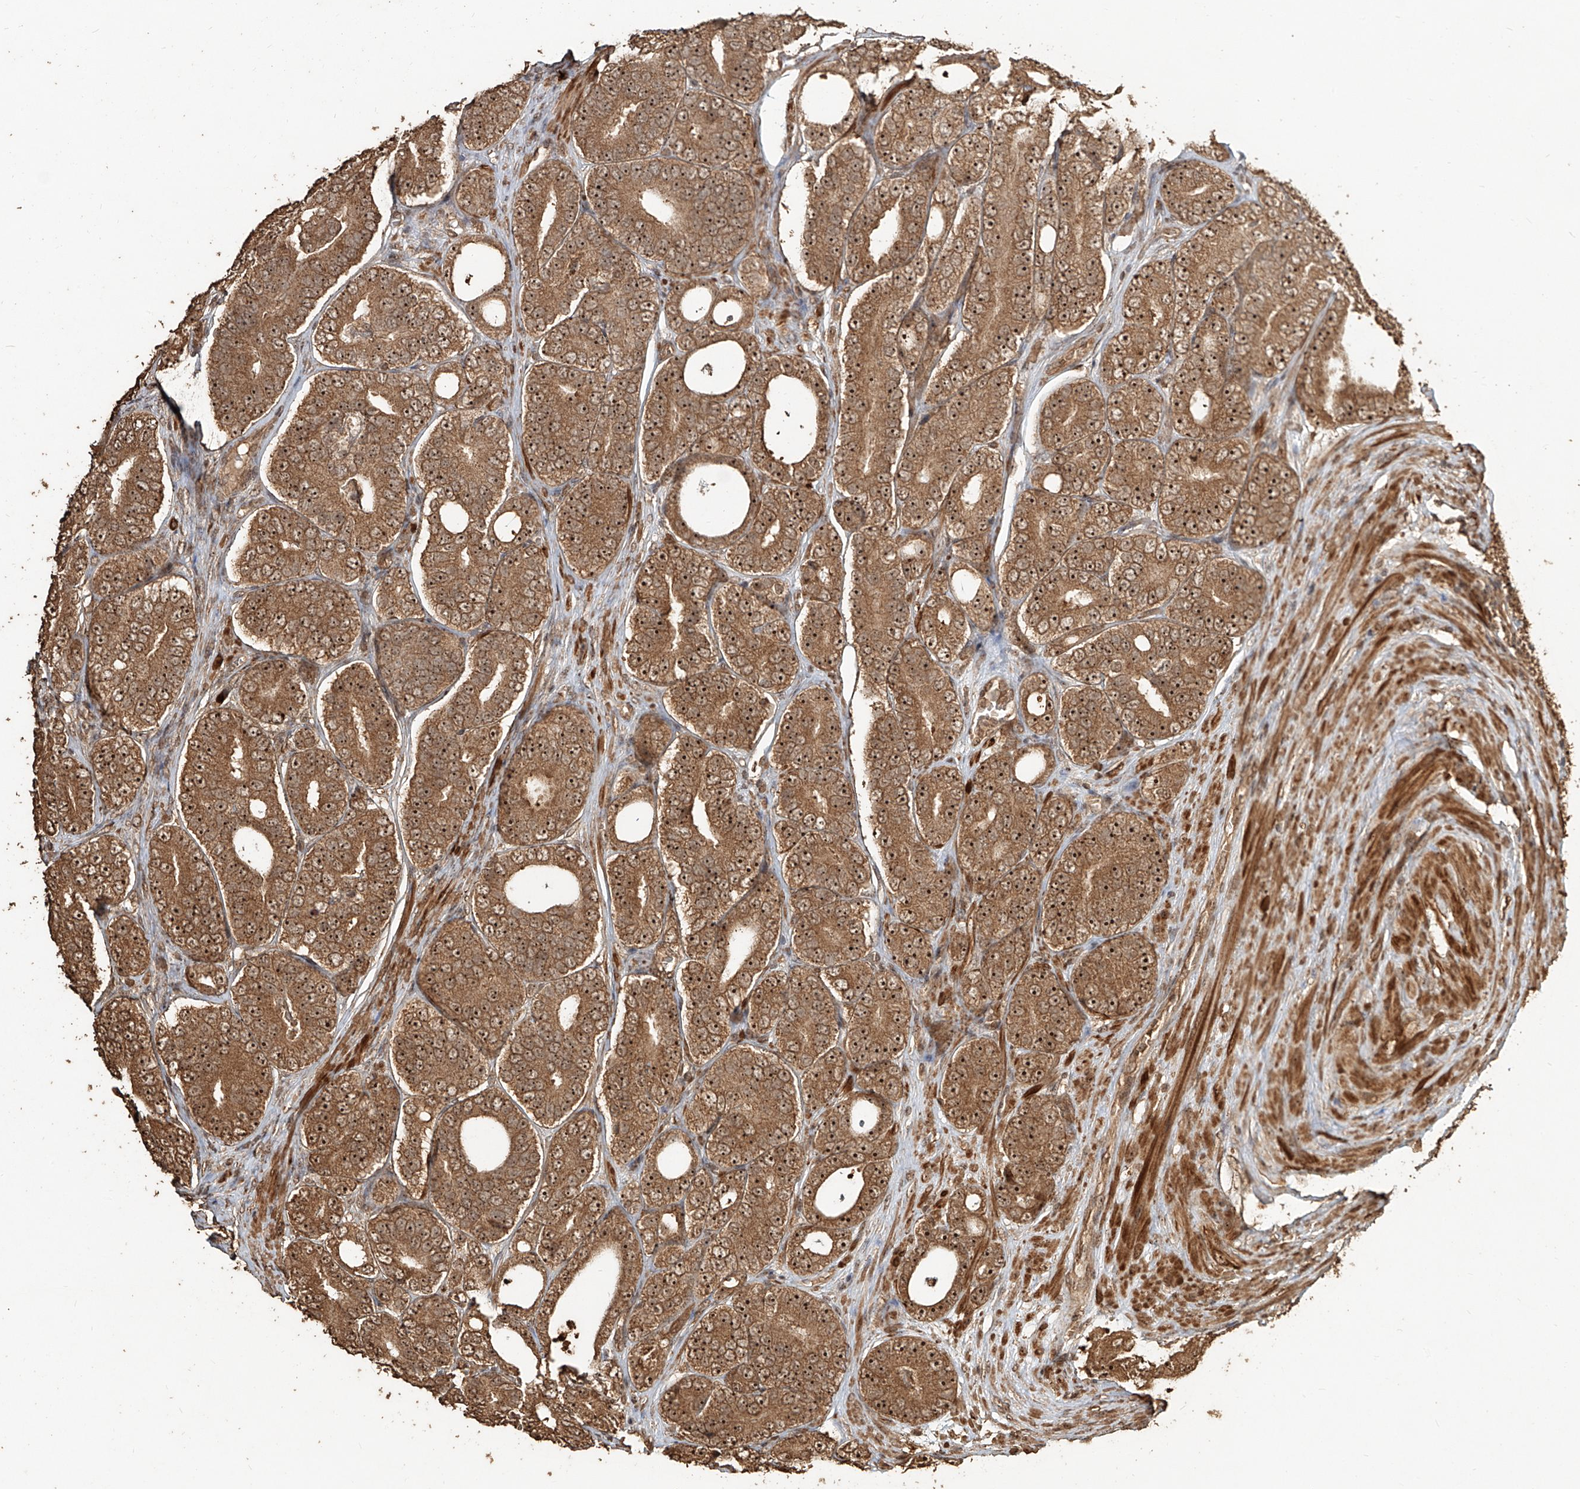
{"staining": {"intensity": "moderate", "quantity": ">75%", "location": "cytoplasmic/membranous,nuclear"}, "tissue": "prostate cancer", "cell_type": "Tumor cells", "image_type": "cancer", "snomed": [{"axis": "morphology", "description": "Adenocarcinoma, High grade"}, {"axis": "topography", "description": "Prostate"}], "caption": "A brown stain labels moderate cytoplasmic/membranous and nuclear expression of a protein in prostate high-grade adenocarcinoma tumor cells. Using DAB (3,3'-diaminobenzidine) (brown) and hematoxylin (blue) stains, captured at high magnification using brightfield microscopy.", "gene": "ZNF660", "patient": {"sex": "male", "age": 56}}